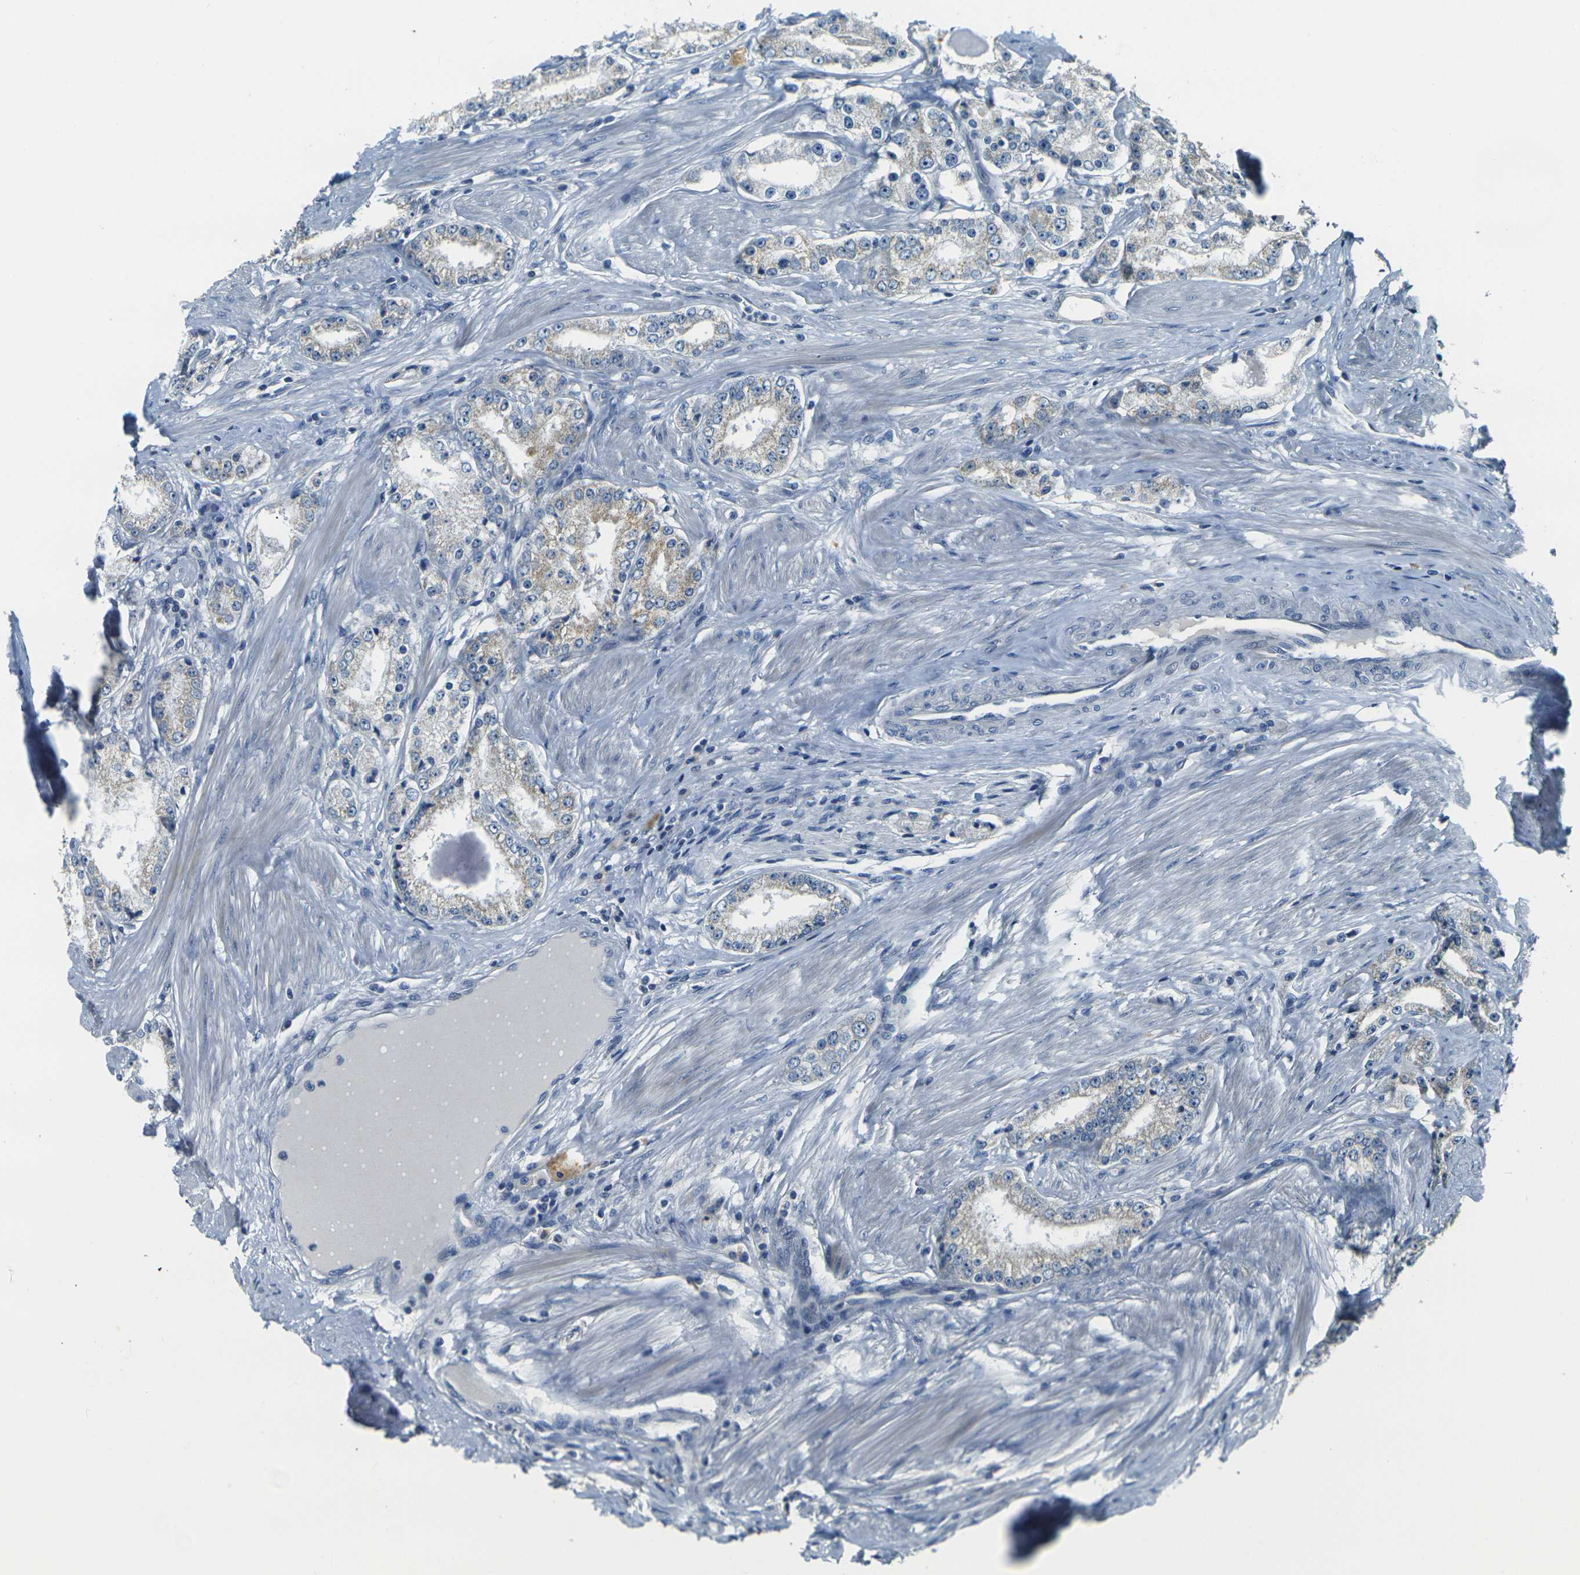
{"staining": {"intensity": "weak", "quantity": "<25%", "location": "cytoplasmic/membranous"}, "tissue": "prostate cancer", "cell_type": "Tumor cells", "image_type": "cancer", "snomed": [{"axis": "morphology", "description": "Adenocarcinoma, Low grade"}, {"axis": "topography", "description": "Prostate"}], "caption": "An image of human prostate low-grade adenocarcinoma is negative for staining in tumor cells.", "gene": "SHISAL2B", "patient": {"sex": "male", "age": 63}}